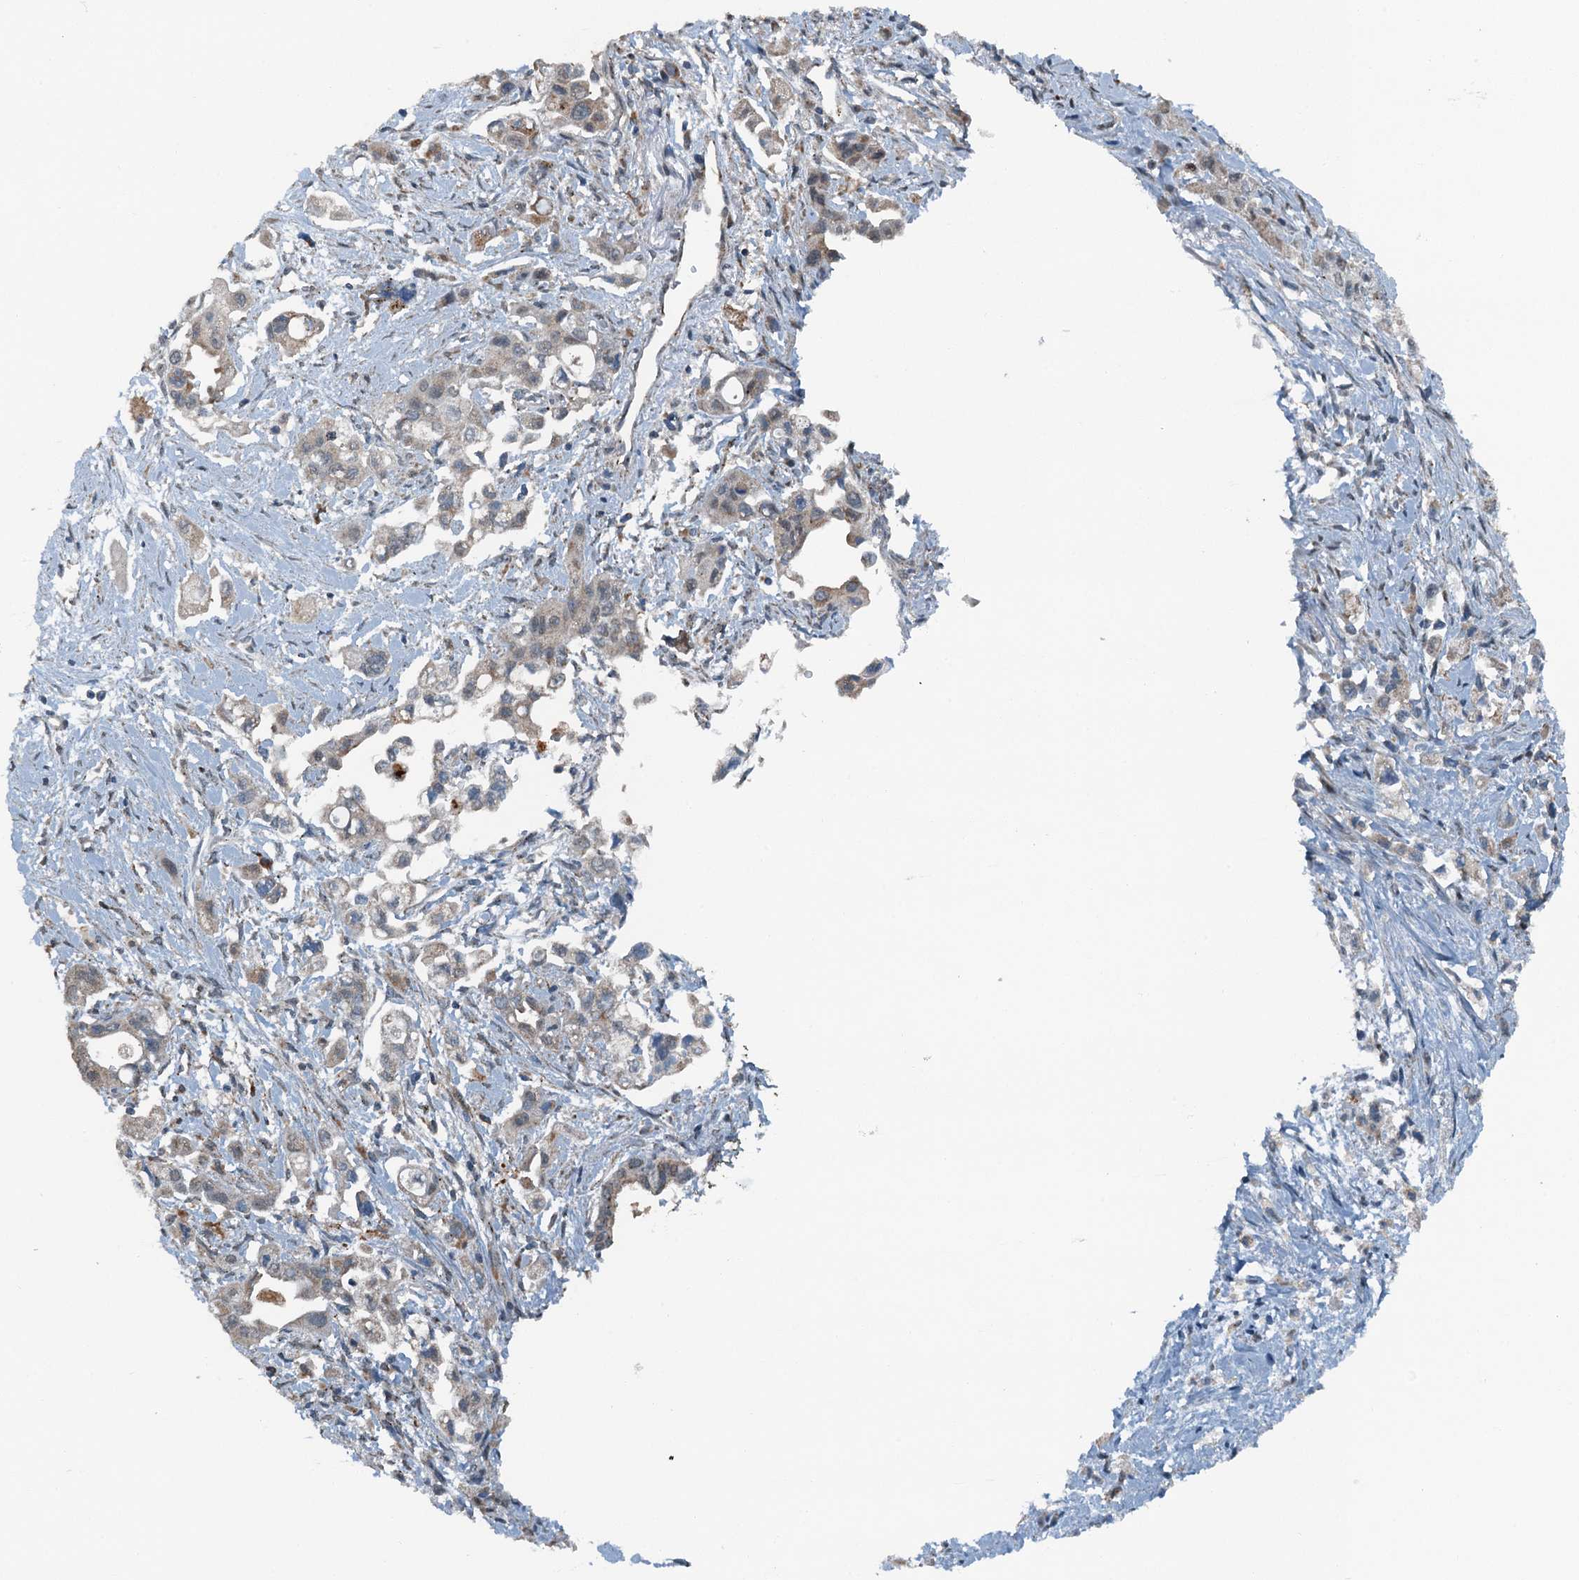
{"staining": {"intensity": "weak", "quantity": "<25%", "location": "cytoplasmic/membranous"}, "tissue": "pancreatic cancer", "cell_type": "Tumor cells", "image_type": "cancer", "snomed": [{"axis": "morphology", "description": "Adenocarcinoma, NOS"}, {"axis": "topography", "description": "Pancreas"}], "caption": "Immunohistochemistry (IHC) of pancreatic cancer (adenocarcinoma) exhibits no positivity in tumor cells.", "gene": "BMERB1", "patient": {"sex": "female", "age": 66}}